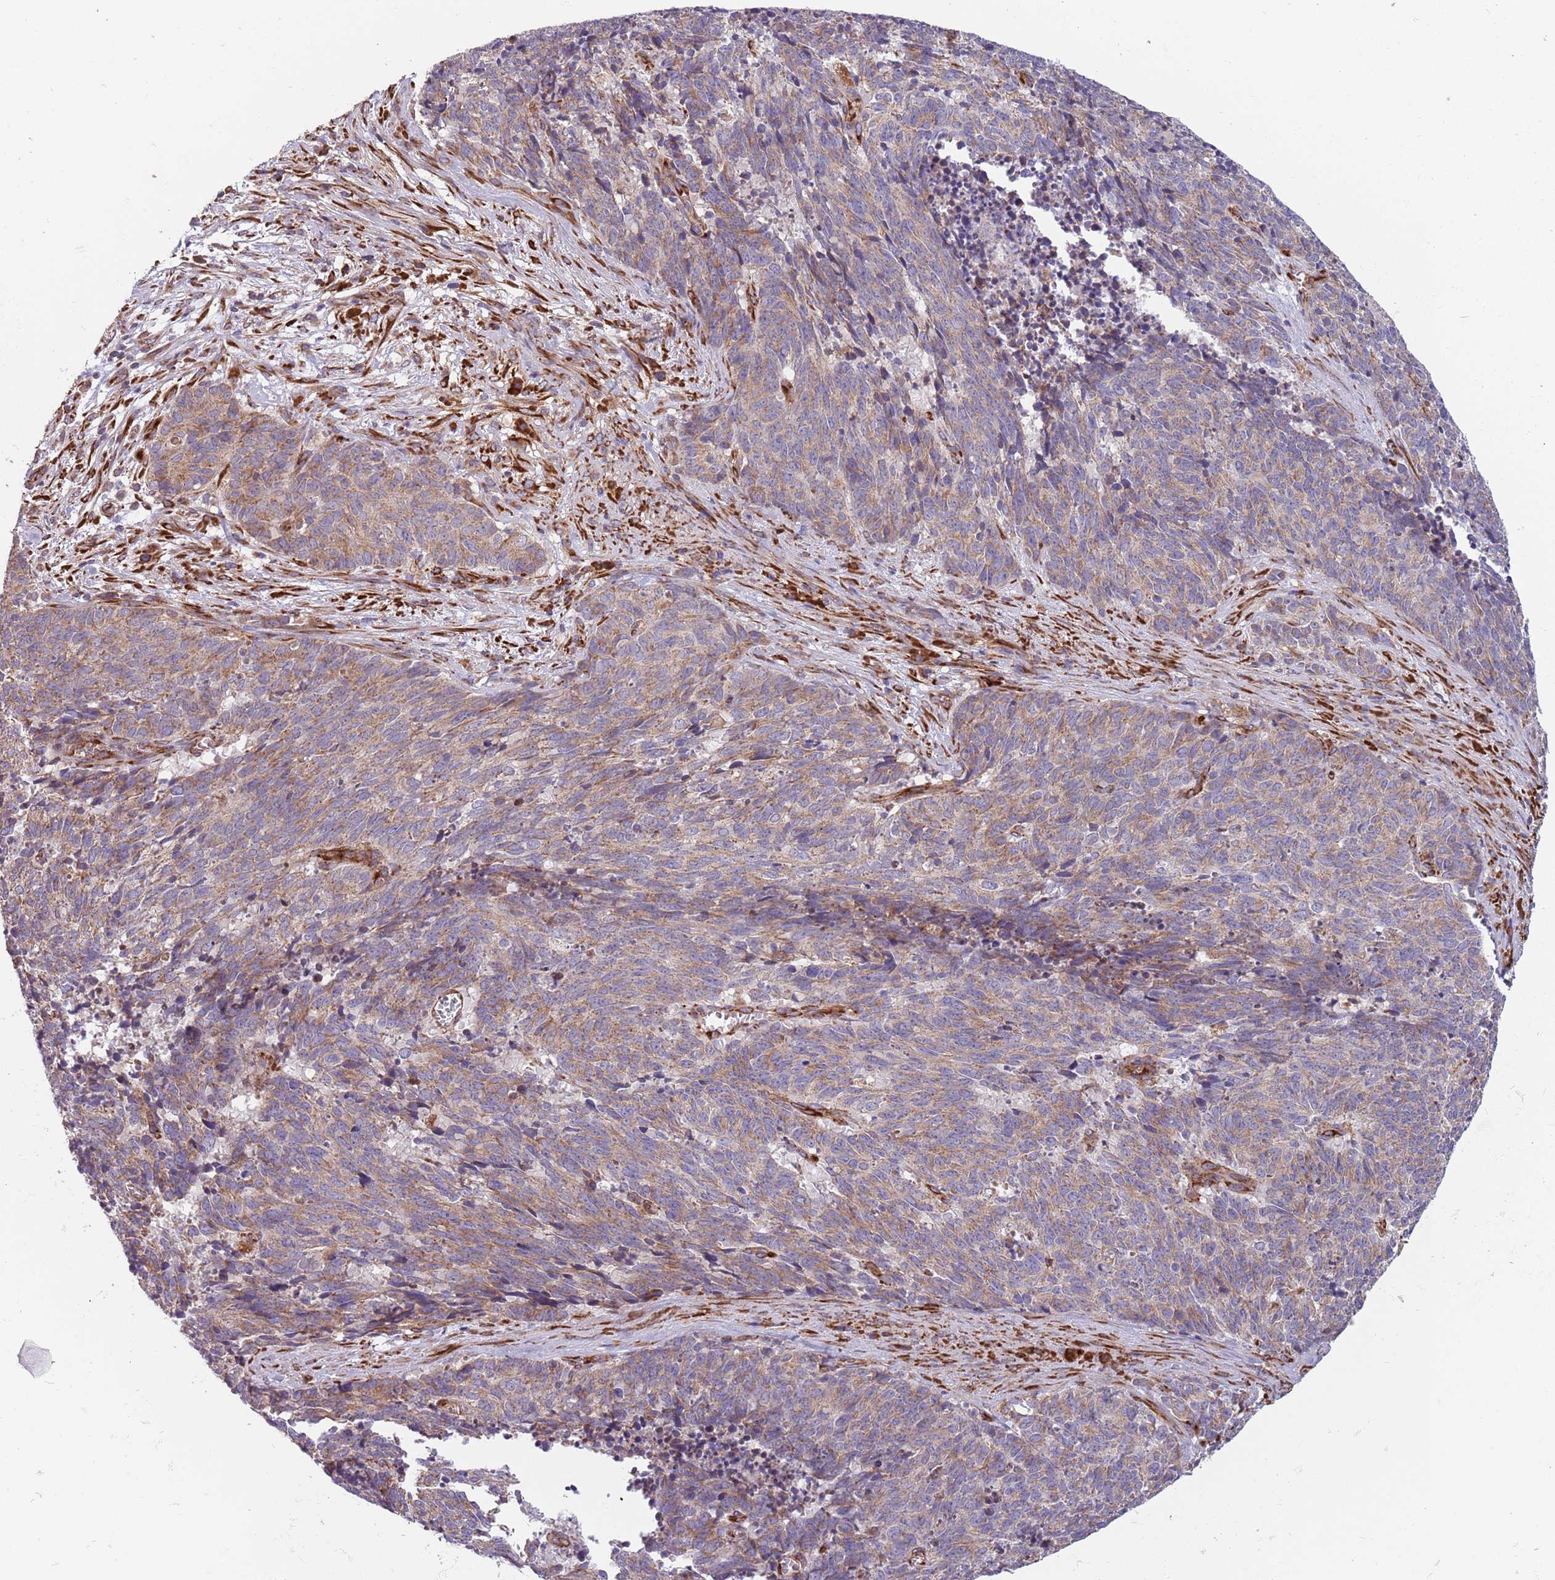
{"staining": {"intensity": "weak", "quantity": ">75%", "location": "cytoplasmic/membranous"}, "tissue": "cervical cancer", "cell_type": "Tumor cells", "image_type": "cancer", "snomed": [{"axis": "morphology", "description": "Squamous cell carcinoma, NOS"}, {"axis": "topography", "description": "Cervix"}], "caption": "Immunohistochemical staining of human cervical cancer (squamous cell carcinoma) displays low levels of weak cytoplasmic/membranous positivity in approximately >75% of tumor cells.", "gene": "ARMCX6", "patient": {"sex": "female", "age": 29}}